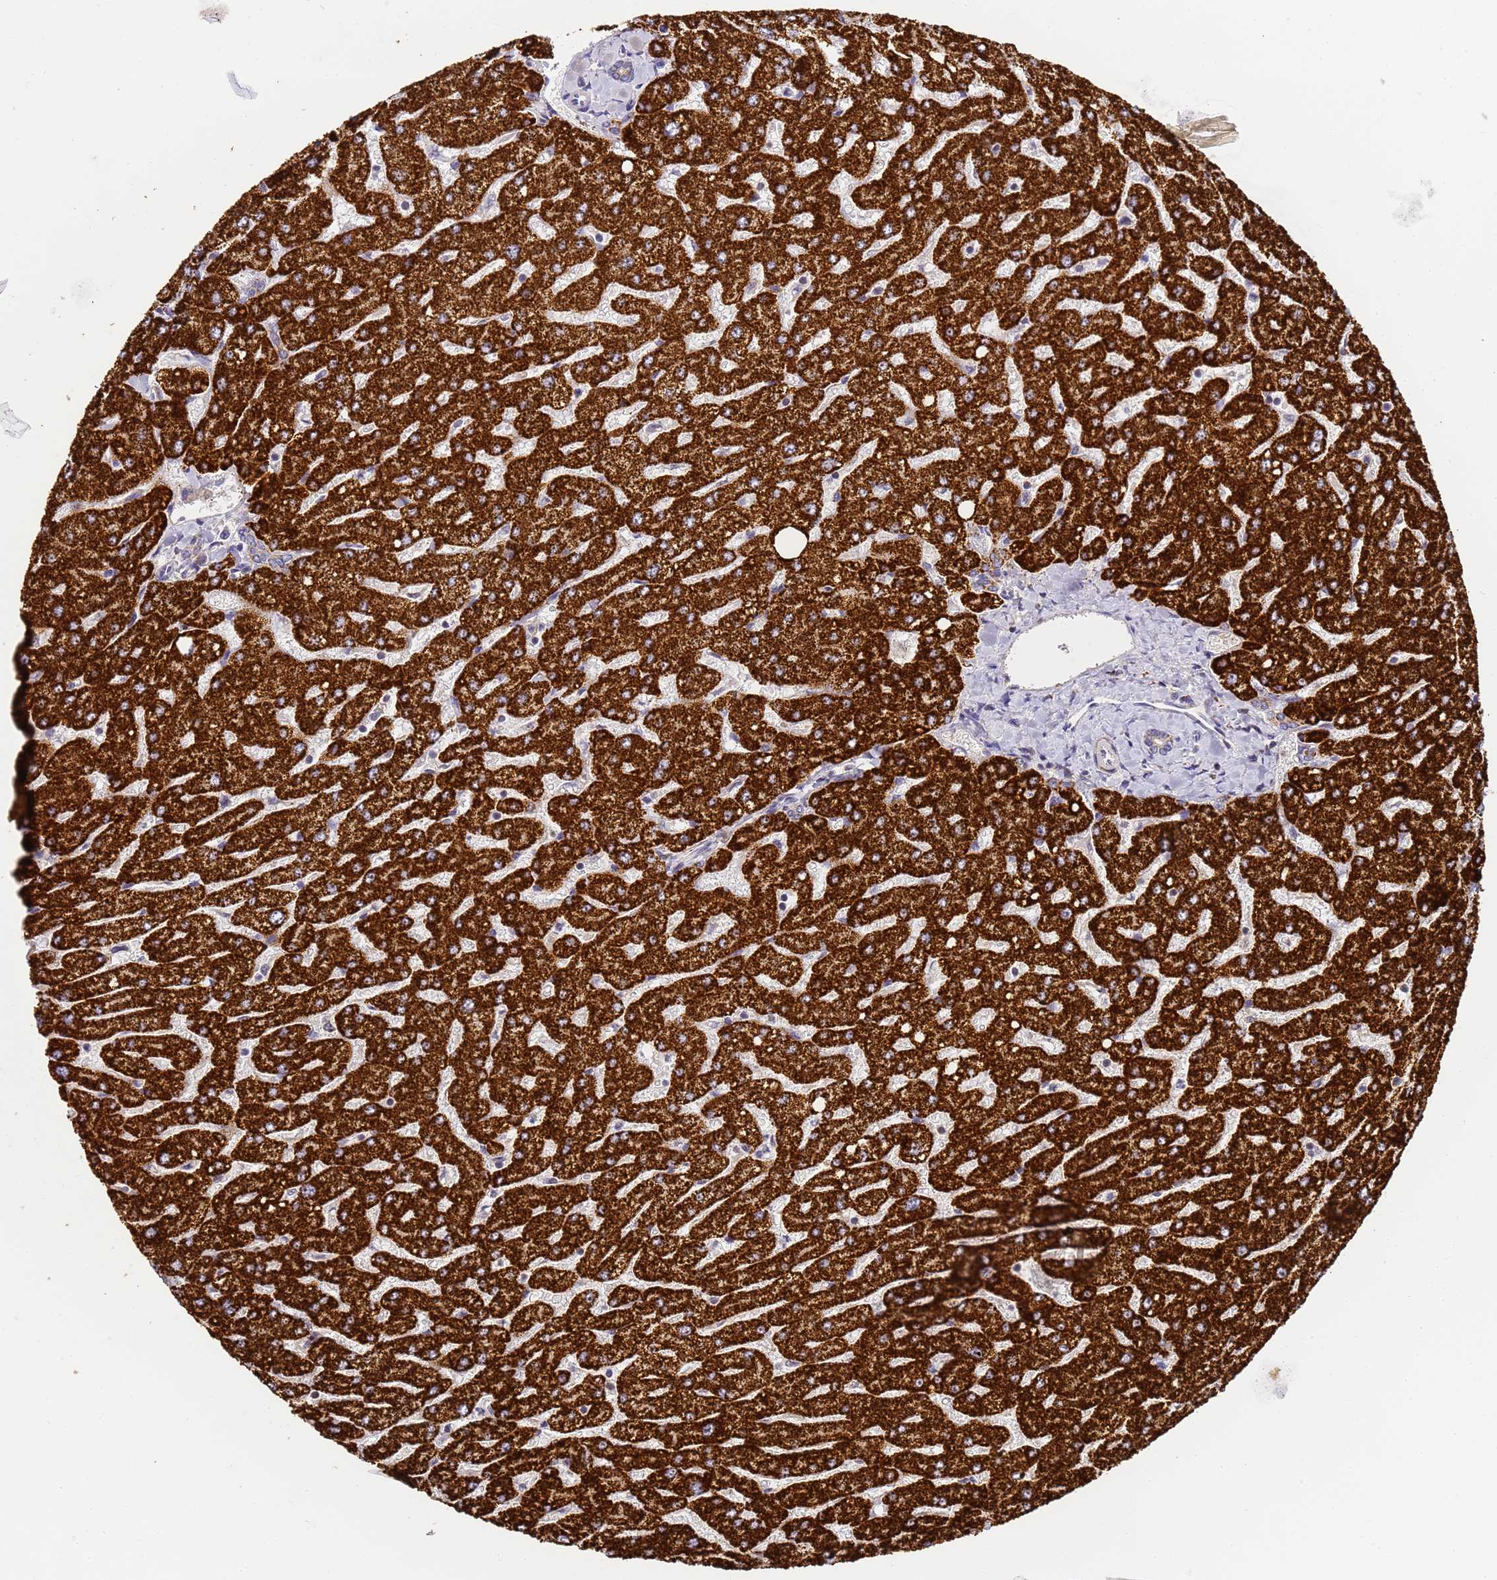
{"staining": {"intensity": "negative", "quantity": "none", "location": "none"}, "tissue": "liver", "cell_type": "Cholangiocytes", "image_type": "normal", "snomed": [{"axis": "morphology", "description": "Normal tissue, NOS"}, {"axis": "topography", "description": "Liver"}], "caption": "High power microscopy image of an immunohistochemistry image of normal liver, revealing no significant expression in cholangiocytes.", "gene": "FRG2B", "patient": {"sex": "male", "age": 55}}